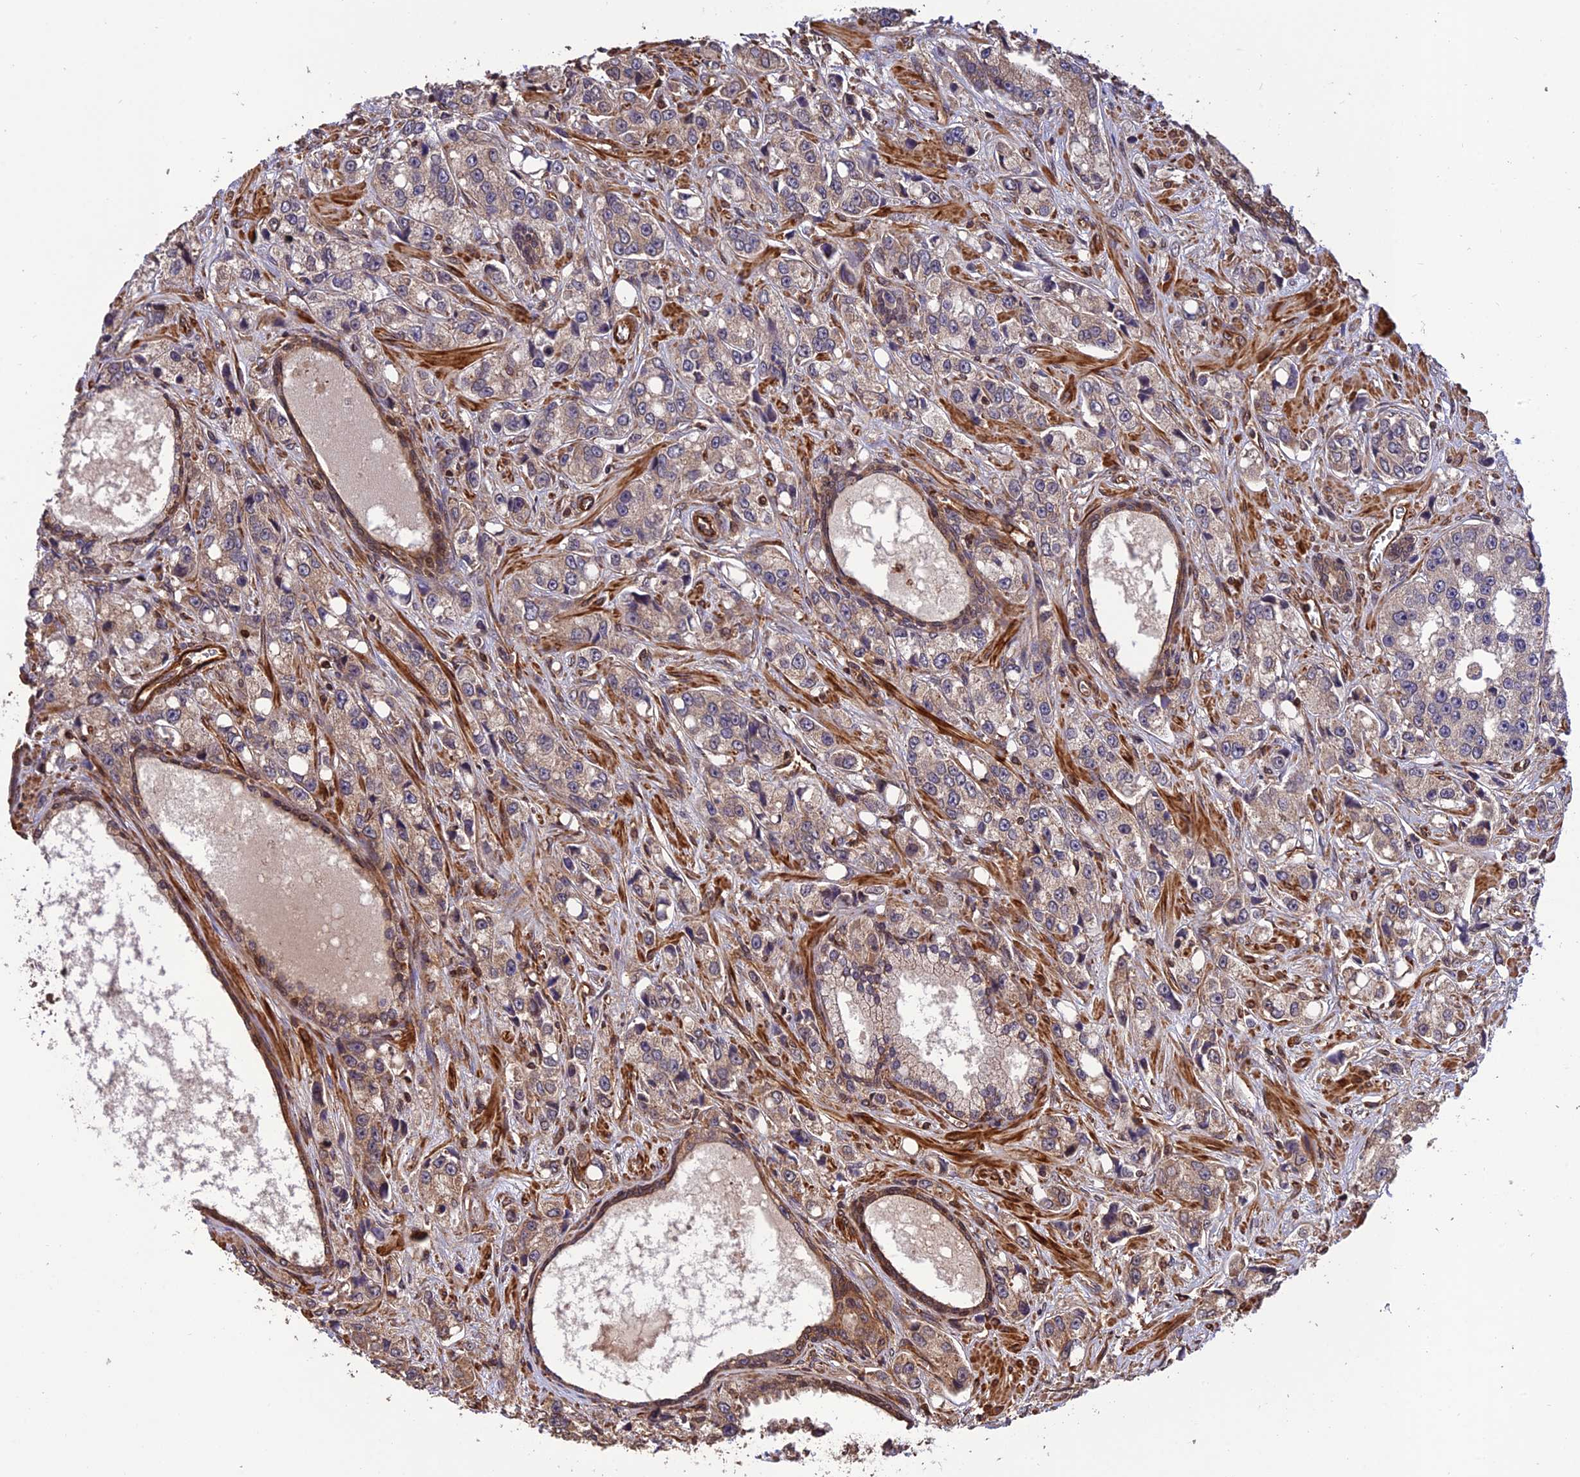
{"staining": {"intensity": "weak", "quantity": "25%-75%", "location": "cytoplasmic/membranous"}, "tissue": "prostate cancer", "cell_type": "Tumor cells", "image_type": "cancer", "snomed": [{"axis": "morphology", "description": "Adenocarcinoma, High grade"}, {"axis": "topography", "description": "Prostate"}], "caption": "This photomicrograph demonstrates prostate adenocarcinoma (high-grade) stained with immunohistochemistry (IHC) to label a protein in brown. The cytoplasmic/membranous of tumor cells show weak positivity for the protein. Nuclei are counter-stained blue.", "gene": "CREBL2", "patient": {"sex": "male", "age": 74}}